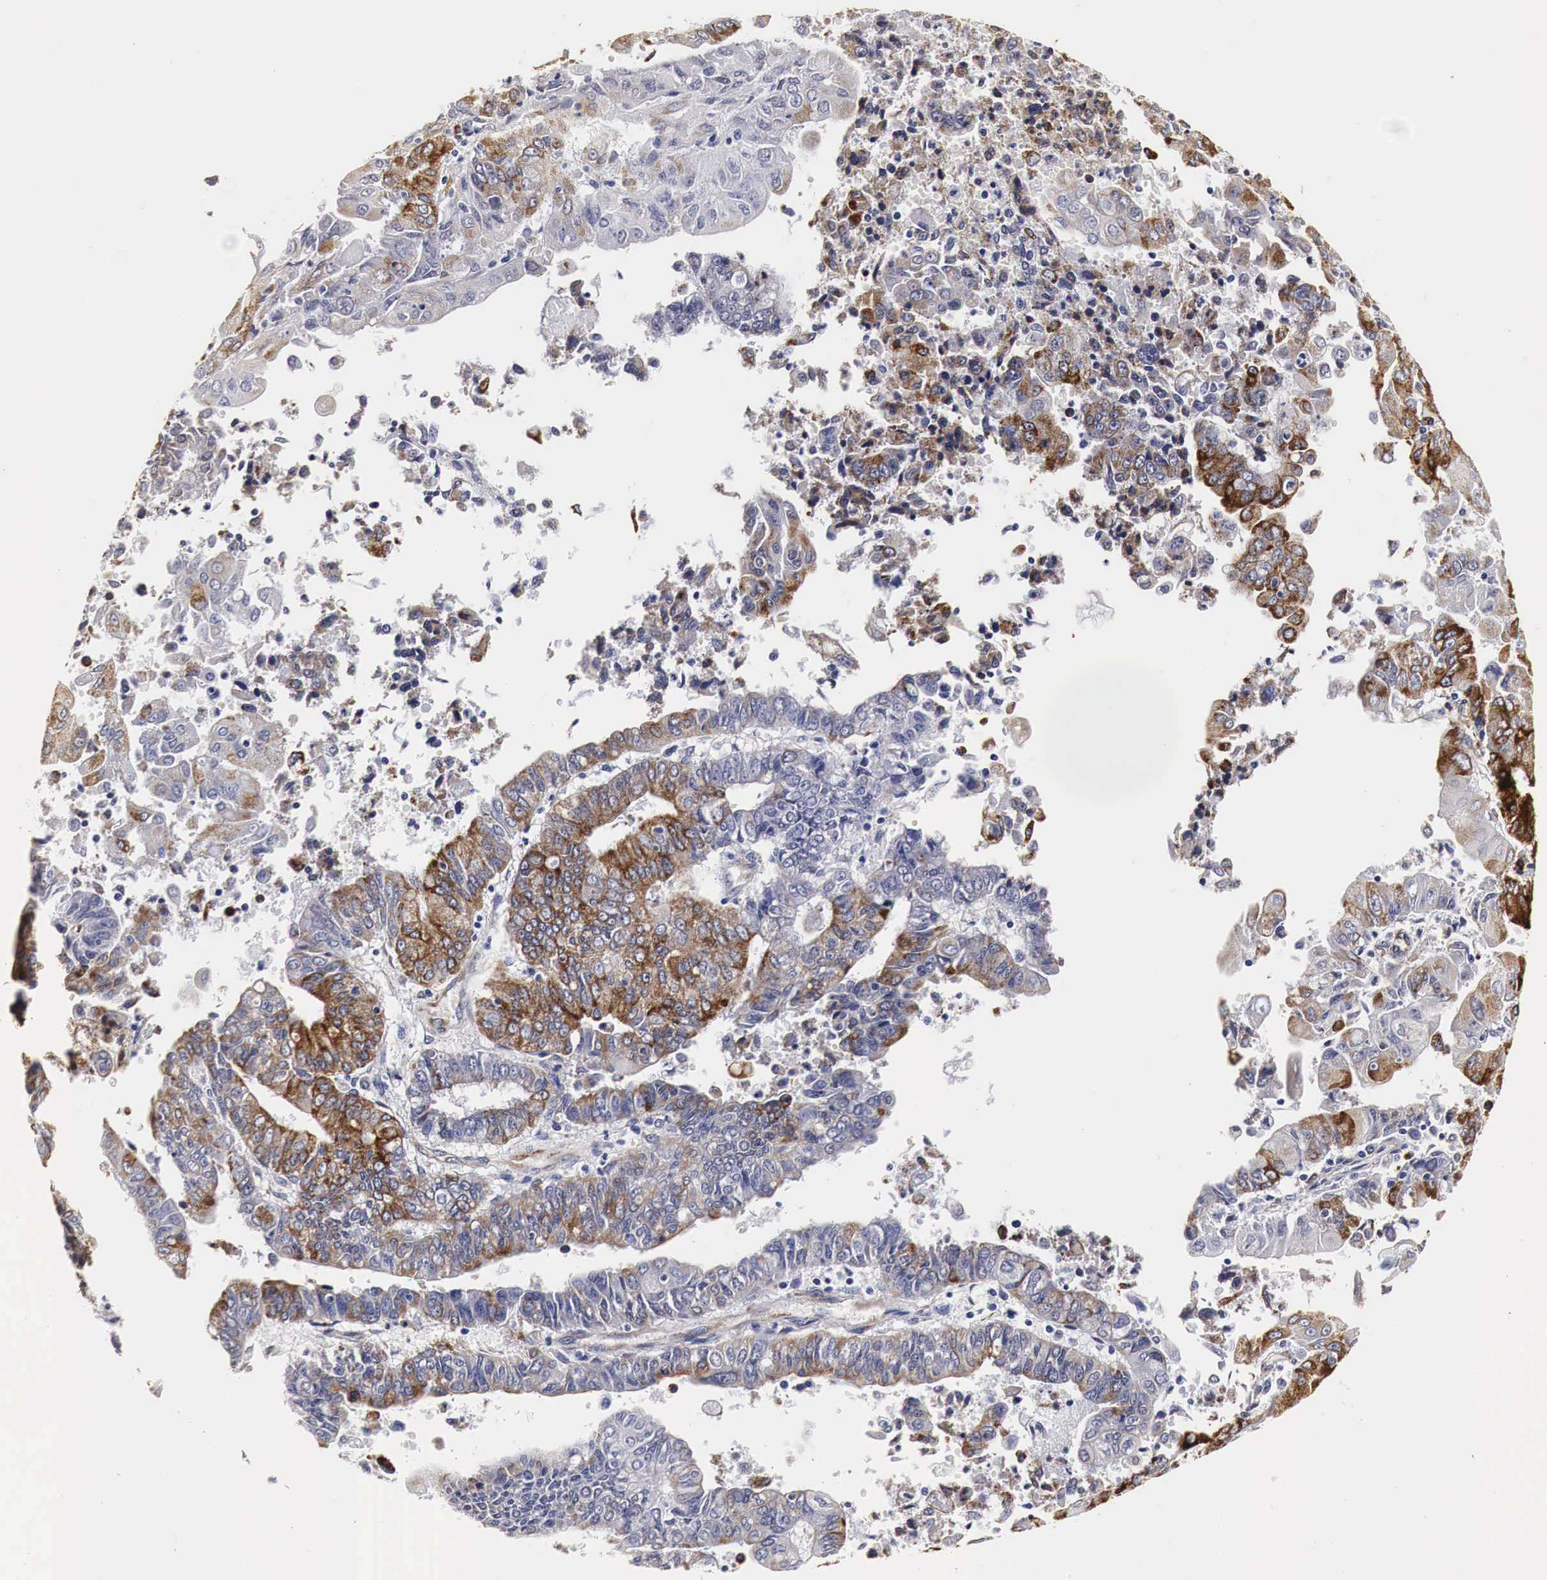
{"staining": {"intensity": "moderate", "quantity": "25%-75%", "location": "cytoplasmic/membranous"}, "tissue": "endometrial cancer", "cell_type": "Tumor cells", "image_type": "cancer", "snomed": [{"axis": "morphology", "description": "Adenocarcinoma, NOS"}, {"axis": "topography", "description": "Endometrium"}], "caption": "DAB immunohistochemical staining of adenocarcinoma (endometrial) demonstrates moderate cytoplasmic/membranous protein staining in about 25%-75% of tumor cells. (brown staining indicates protein expression, while blue staining denotes nuclei).", "gene": "CKAP4", "patient": {"sex": "female", "age": 75}}